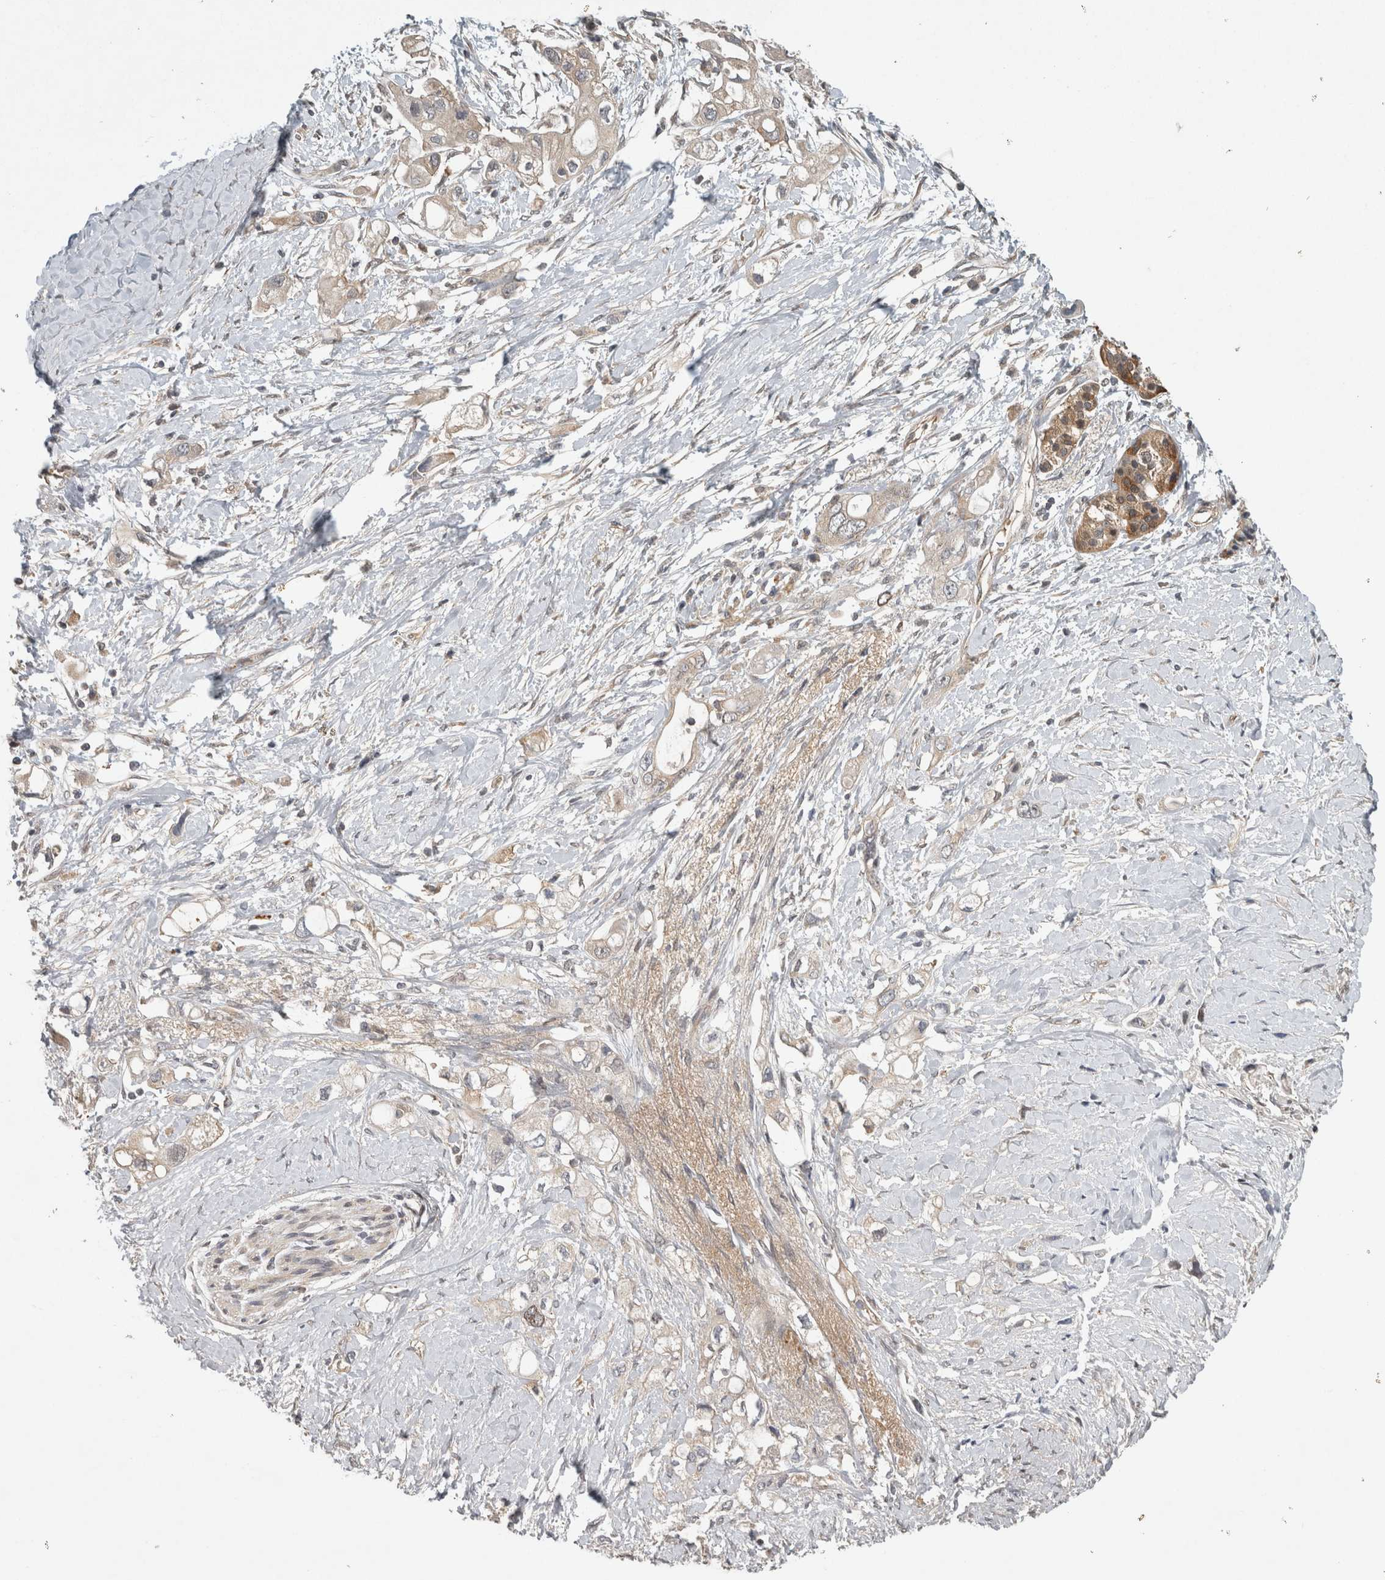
{"staining": {"intensity": "negative", "quantity": "none", "location": "none"}, "tissue": "pancreatic cancer", "cell_type": "Tumor cells", "image_type": "cancer", "snomed": [{"axis": "morphology", "description": "Adenocarcinoma, NOS"}, {"axis": "topography", "description": "Pancreas"}], "caption": "Tumor cells show no significant positivity in pancreatic cancer (adenocarcinoma). Brightfield microscopy of IHC stained with DAB (brown) and hematoxylin (blue), captured at high magnification.", "gene": "TRMT61B", "patient": {"sex": "female", "age": 56}}